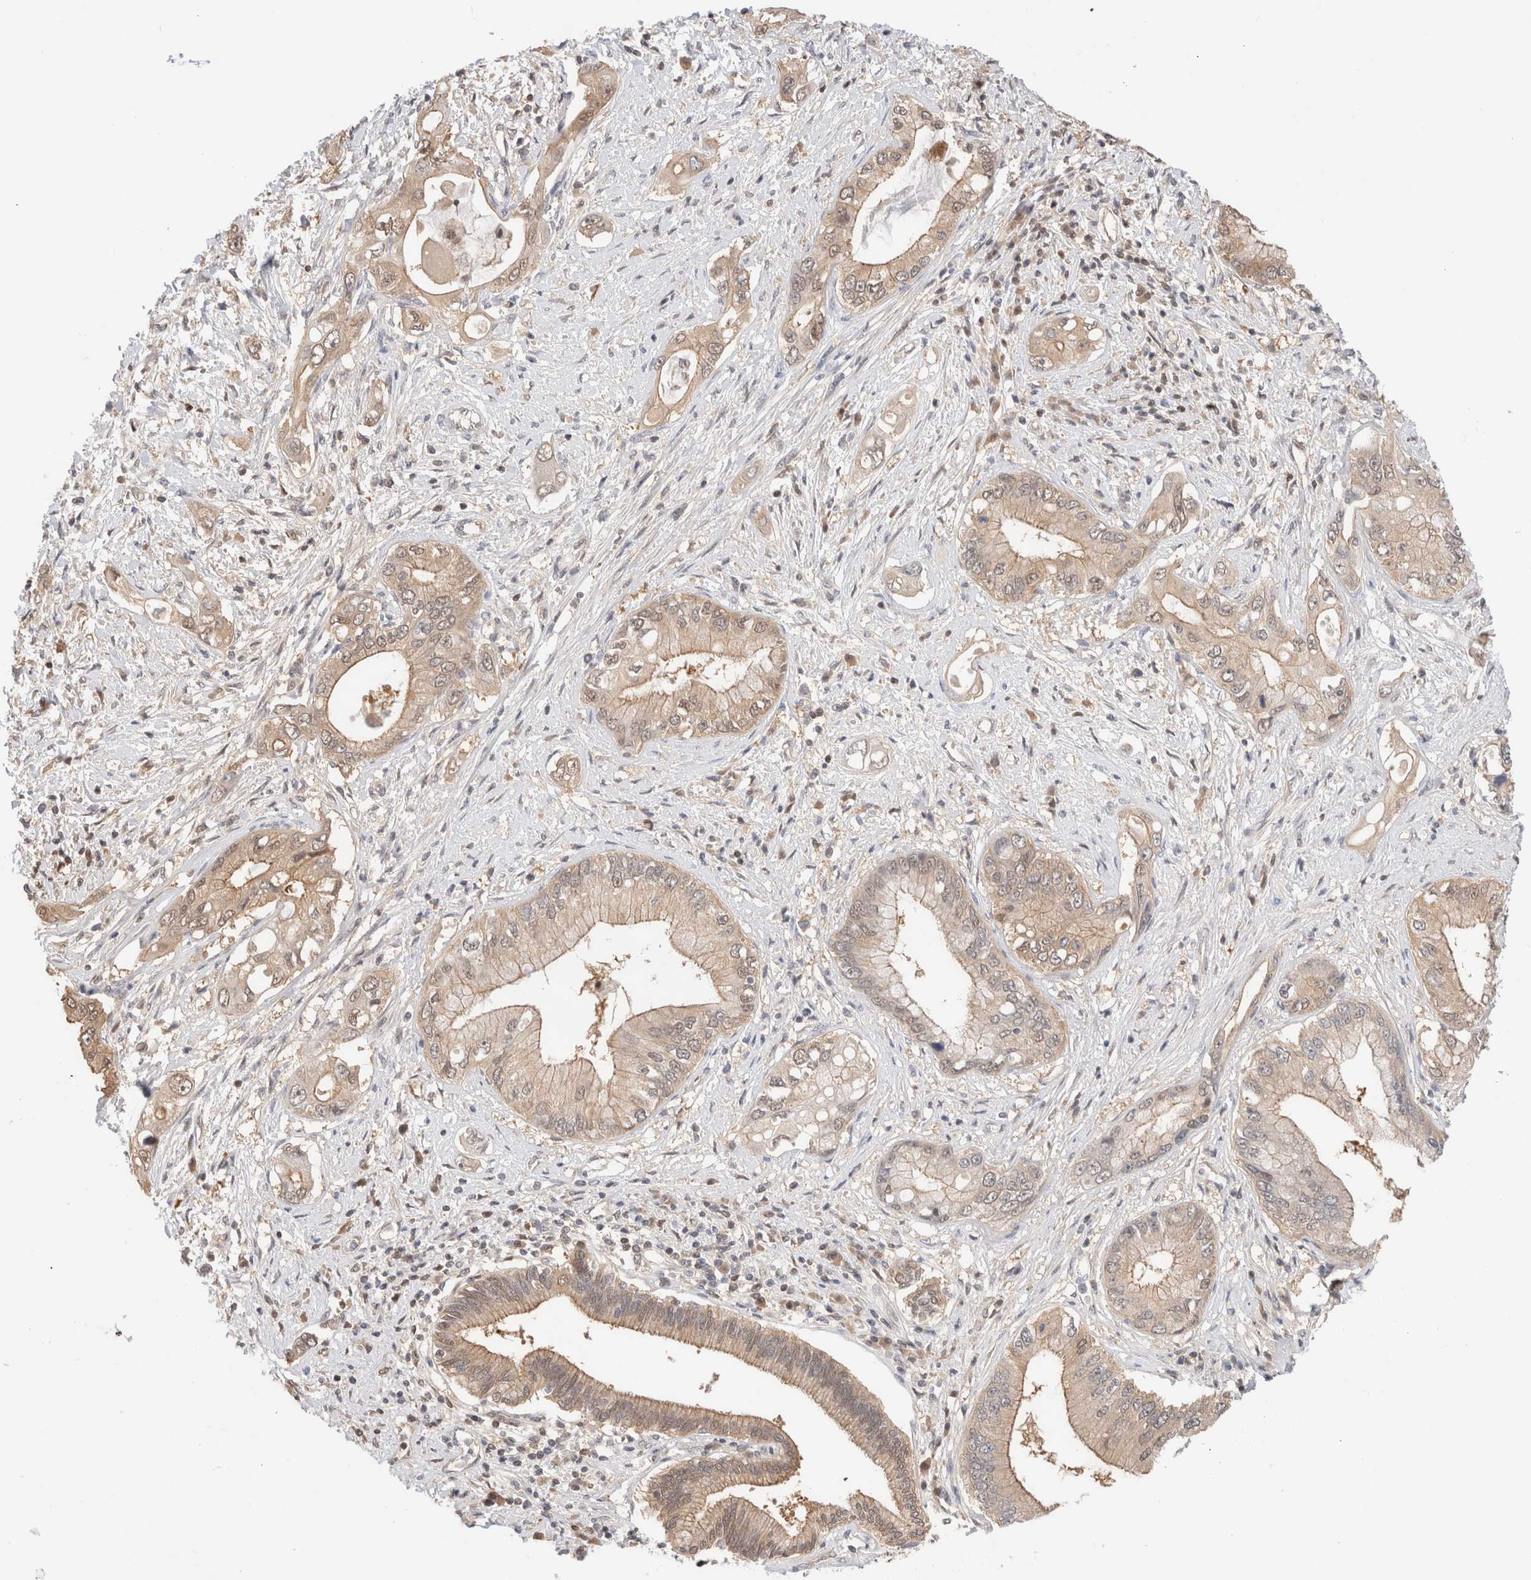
{"staining": {"intensity": "weak", "quantity": "25%-75%", "location": "cytoplasmic/membranous,nuclear"}, "tissue": "pancreatic cancer", "cell_type": "Tumor cells", "image_type": "cancer", "snomed": [{"axis": "morphology", "description": "Inflammation, NOS"}, {"axis": "morphology", "description": "Adenocarcinoma, NOS"}, {"axis": "topography", "description": "Pancreas"}], "caption": "High-magnification brightfield microscopy of pancreatic cancer (adenocarcinoma) stained with DAB (brown) and counterstained with hematoxylin (blue). tumor cells exhibit weak cytoplasmic/membranous and nuclear positivity is present in approximately25%-75% of cells.", "gene": "C17orf97", "patient": {"sex": "female", "age": 56}}